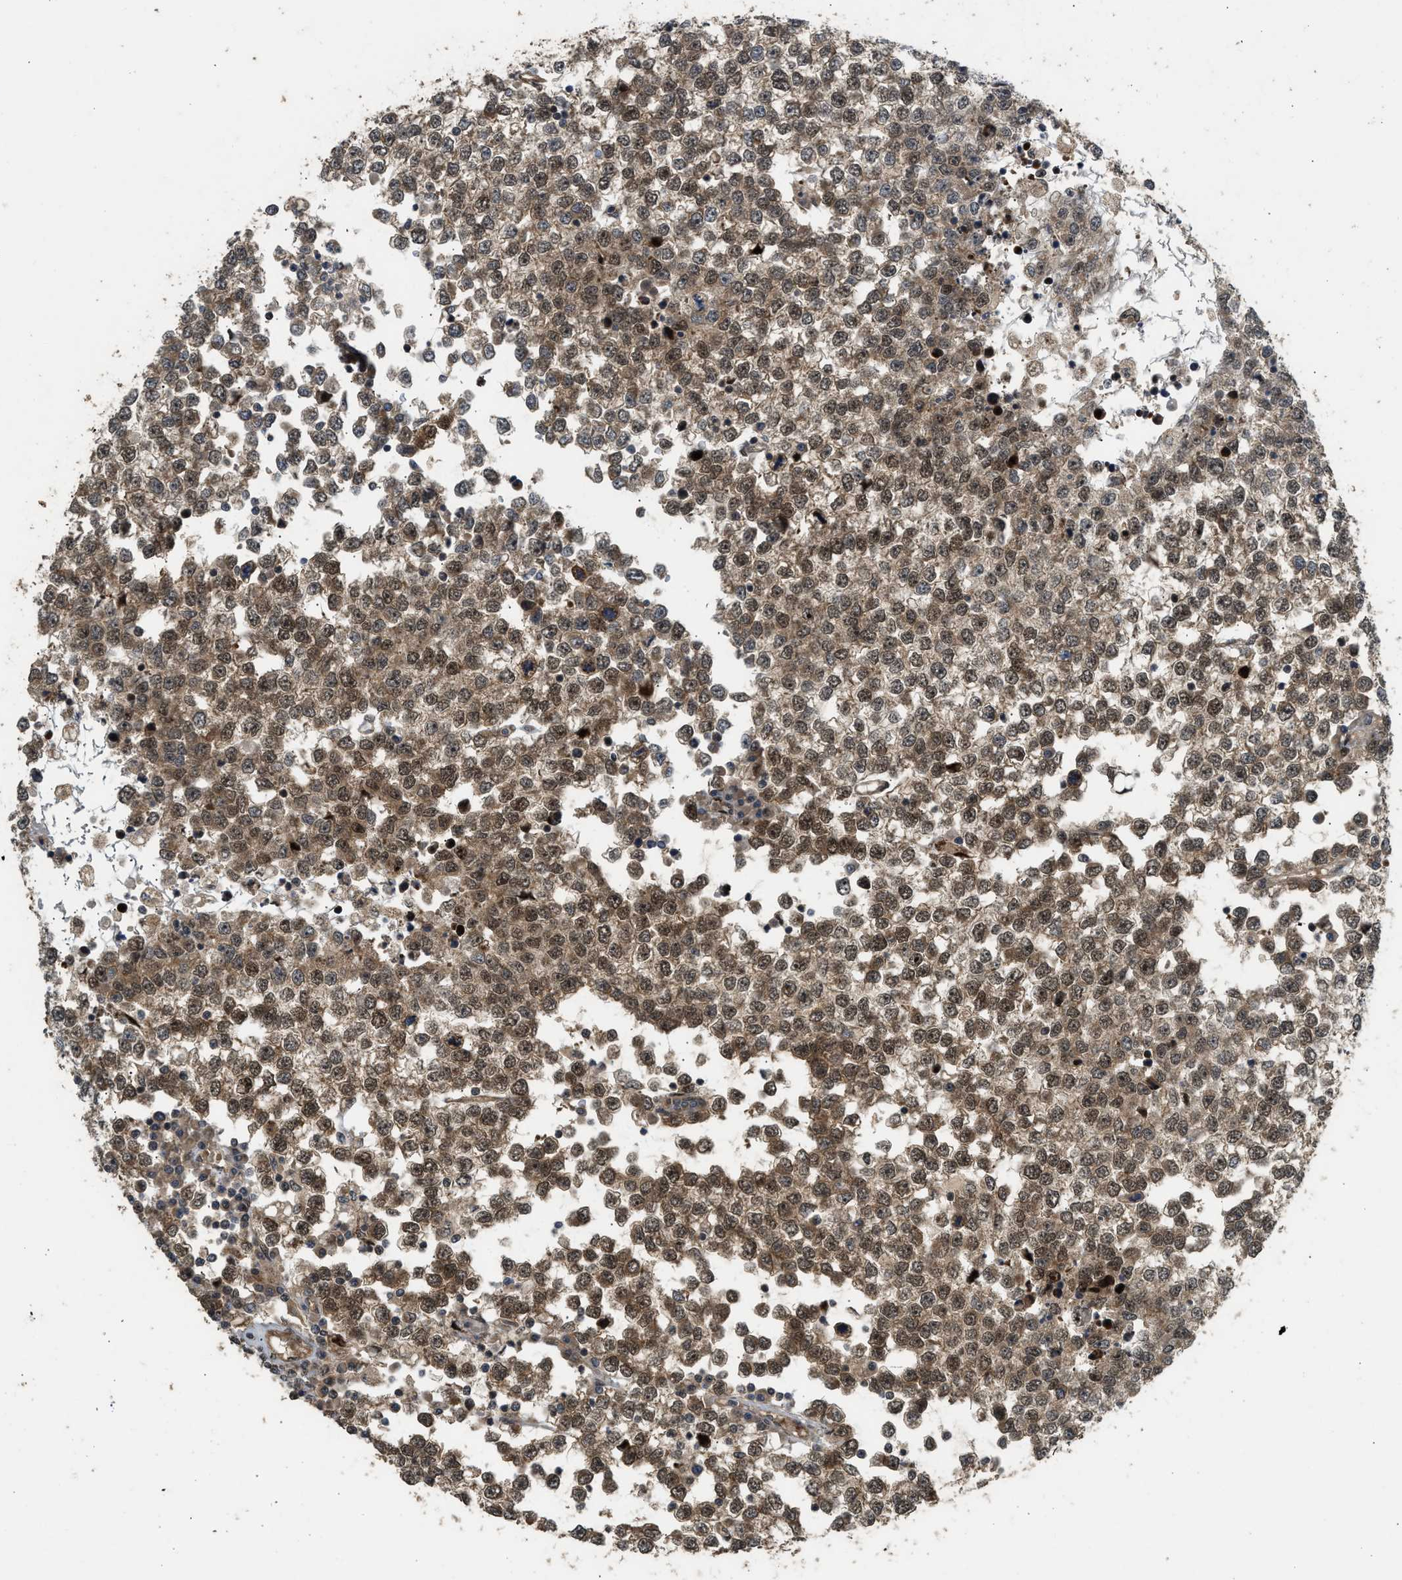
{"staining": {"intensity": "weak", "quantity": ">75%", "location": "cytoplasmic/membranous,nuclear"}, "tissue": "testis cancer", "cell_type": "Tumor cells", "image_type": "cancer", "snomed": [{"axis": "morphology", "description": "Seminoma, NOS"}, {"axis": "topography", "description": "Testis"}], "caption": "A micrograph of testis cancer stained for a protein reveals weak cytoplasmic/membranous and nuclear brown staining in tumor cells.", "gene": "GET1", "patient": {"sex": "male", "age": 65}}